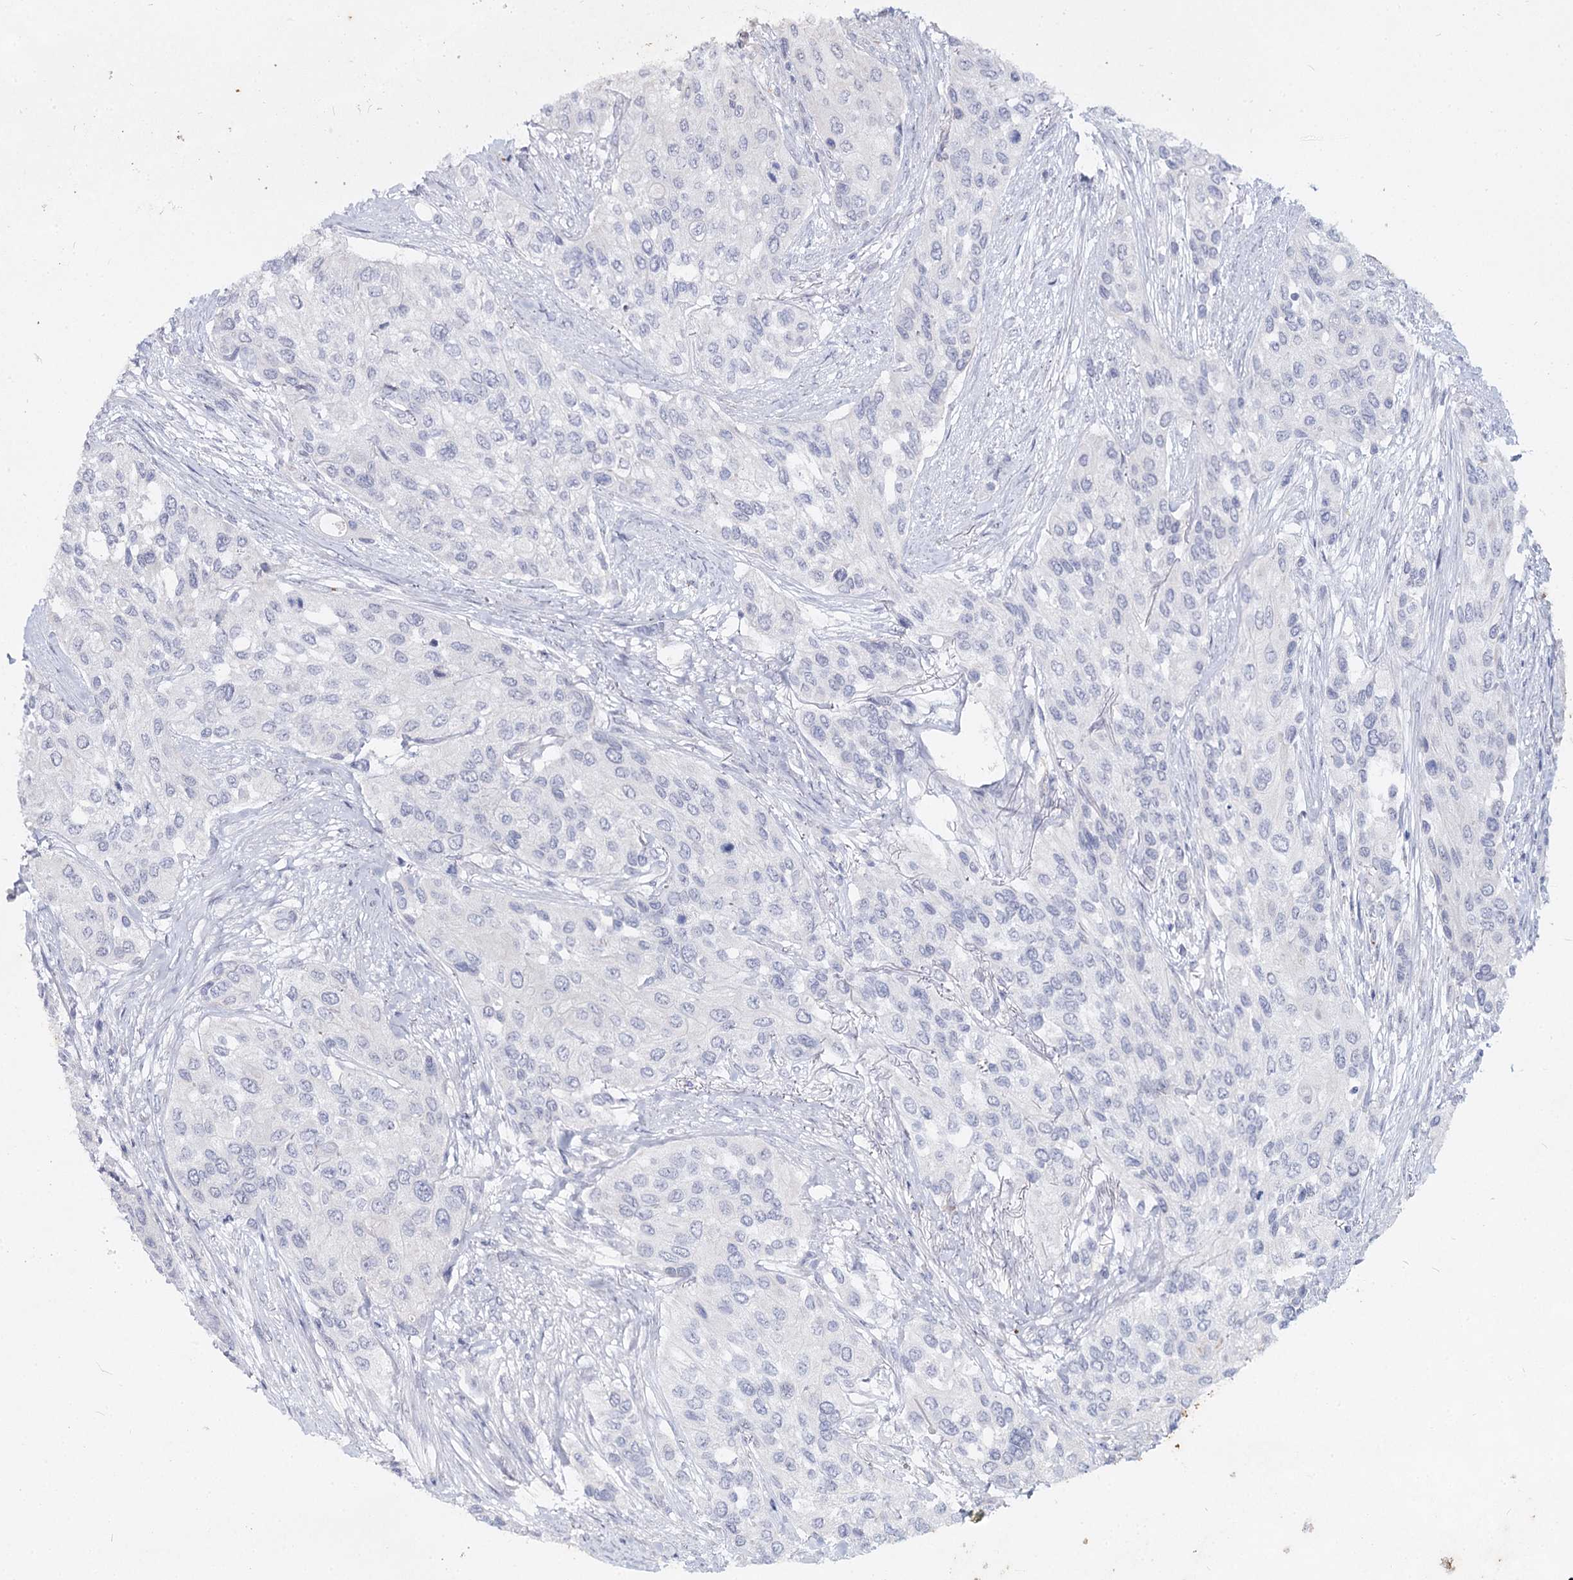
{"staining": {"intensity": "negative", "quantity": "none", "location": "none"}, "tissue": "urothelial cancer", "cell_type": "Tumor cells", "image_type": "cancer", "snomed": [{"axis": "morphology", "description": "Normal tissue, NOS"}, {"axis": "morphology", "description": "Urothelial carcinoma, High grade"}, {"axis": "topography", "description": "Vascular tissue"}, {"axis": "topography", "description": "Urinary bladder"}], "caption": "Immunohistochemical staining of urothelial carcinoma (high-grade) demonstrates no significant staining in tumor cells.", "gene": "CCDC73", "patient": {"sex": "female", "age": 56}}